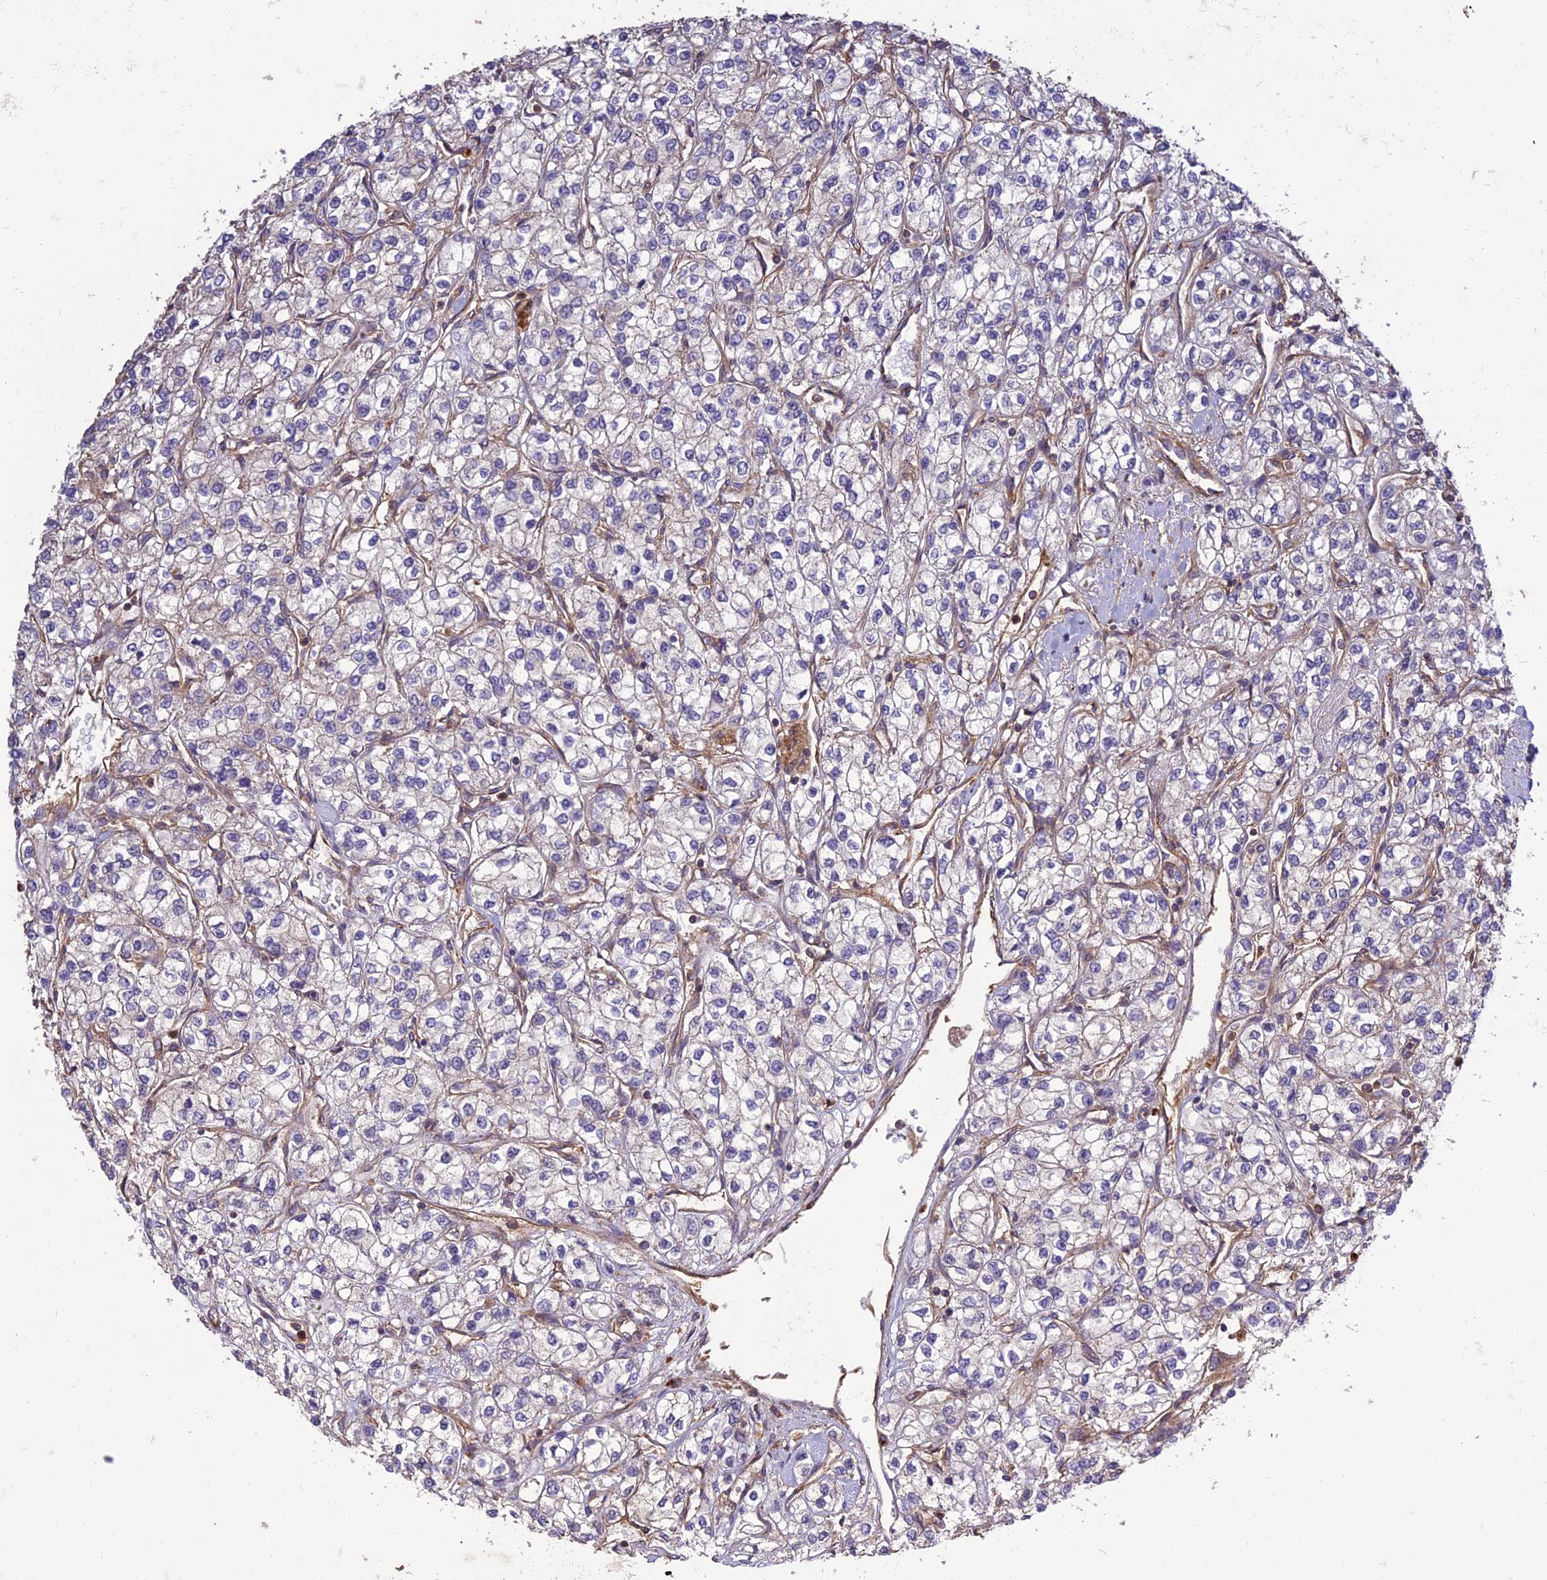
{"staining": {"intensity": "negative", "quantity": "none", "location": "none"}, "tissue": "renal cancer", "cell_type": "Tumor cells", "image_type": "cancer", "snomed": [{"axis": "morphology", "description": "Adenocarcinoma, NOS"}, {"axis": "topography", "description": "Kidney"}], "caption": "An immunohistochemistry (IHC) histopathology image of renal cancer is shown. There is no staining in tumor cells of renal cancer.", "gene": "TMEM131L", "patient": {"sex": "male", "age": 80}}